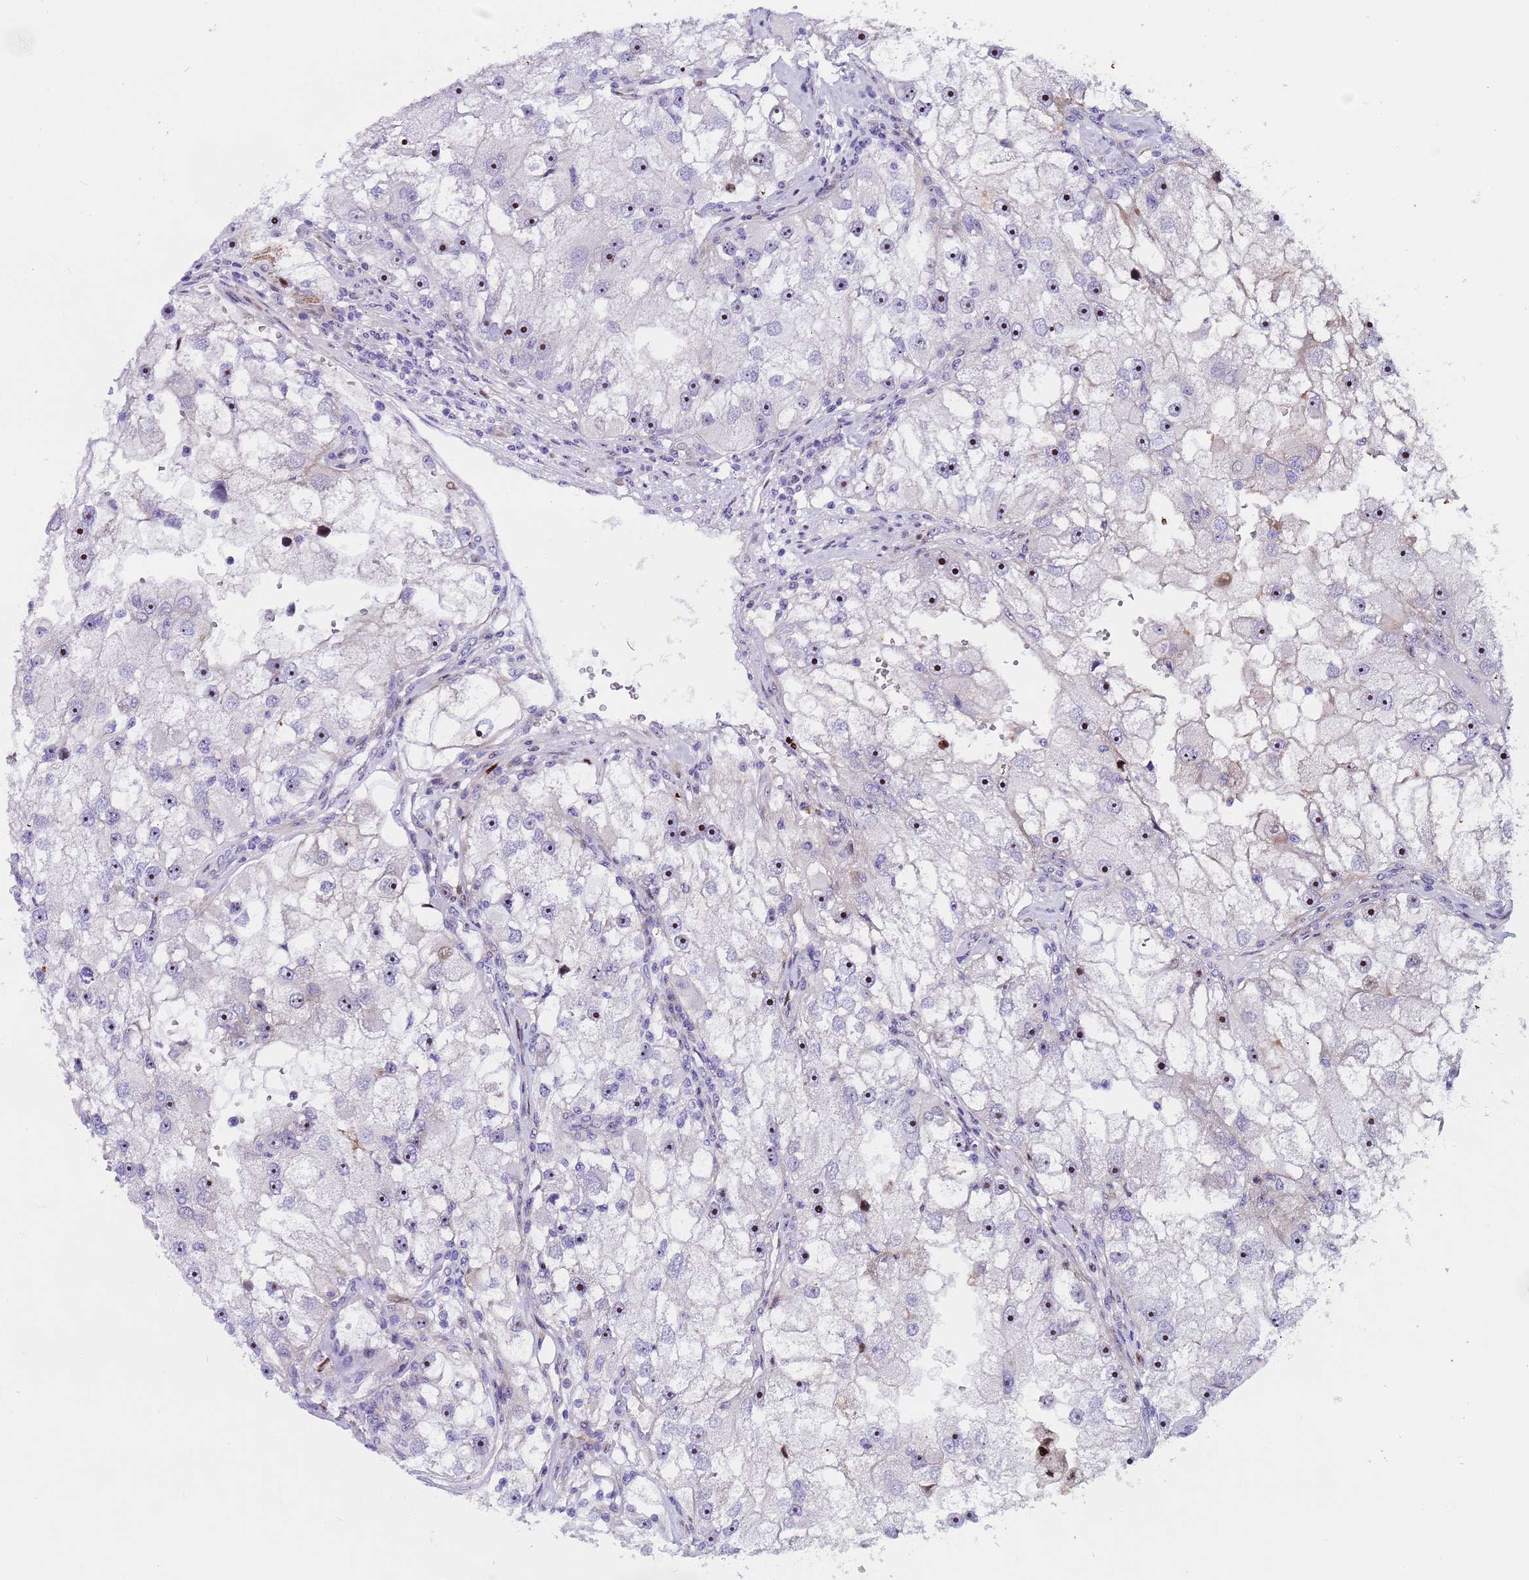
{"staining": {"intensity": "strong", "quantity": "25%-75%", "location": "nuclear"}, "tissue": "renal cancer", "cell_type": "Tumor cells", "image_type": "cancer", "snomed": [{"axis": "morphology", "description": "Adenocarcinoma, NOS"}, {"axis": "topography", "description": "Kidney"}], "caption": "Approximately 25%-75% of tumor cells in human renal cancer exhibit strong nuclear protein staining as visualized by brown immunohistochemical staining.", "gene": "POP5", "patient": {"sex": "male", "age": 63}}